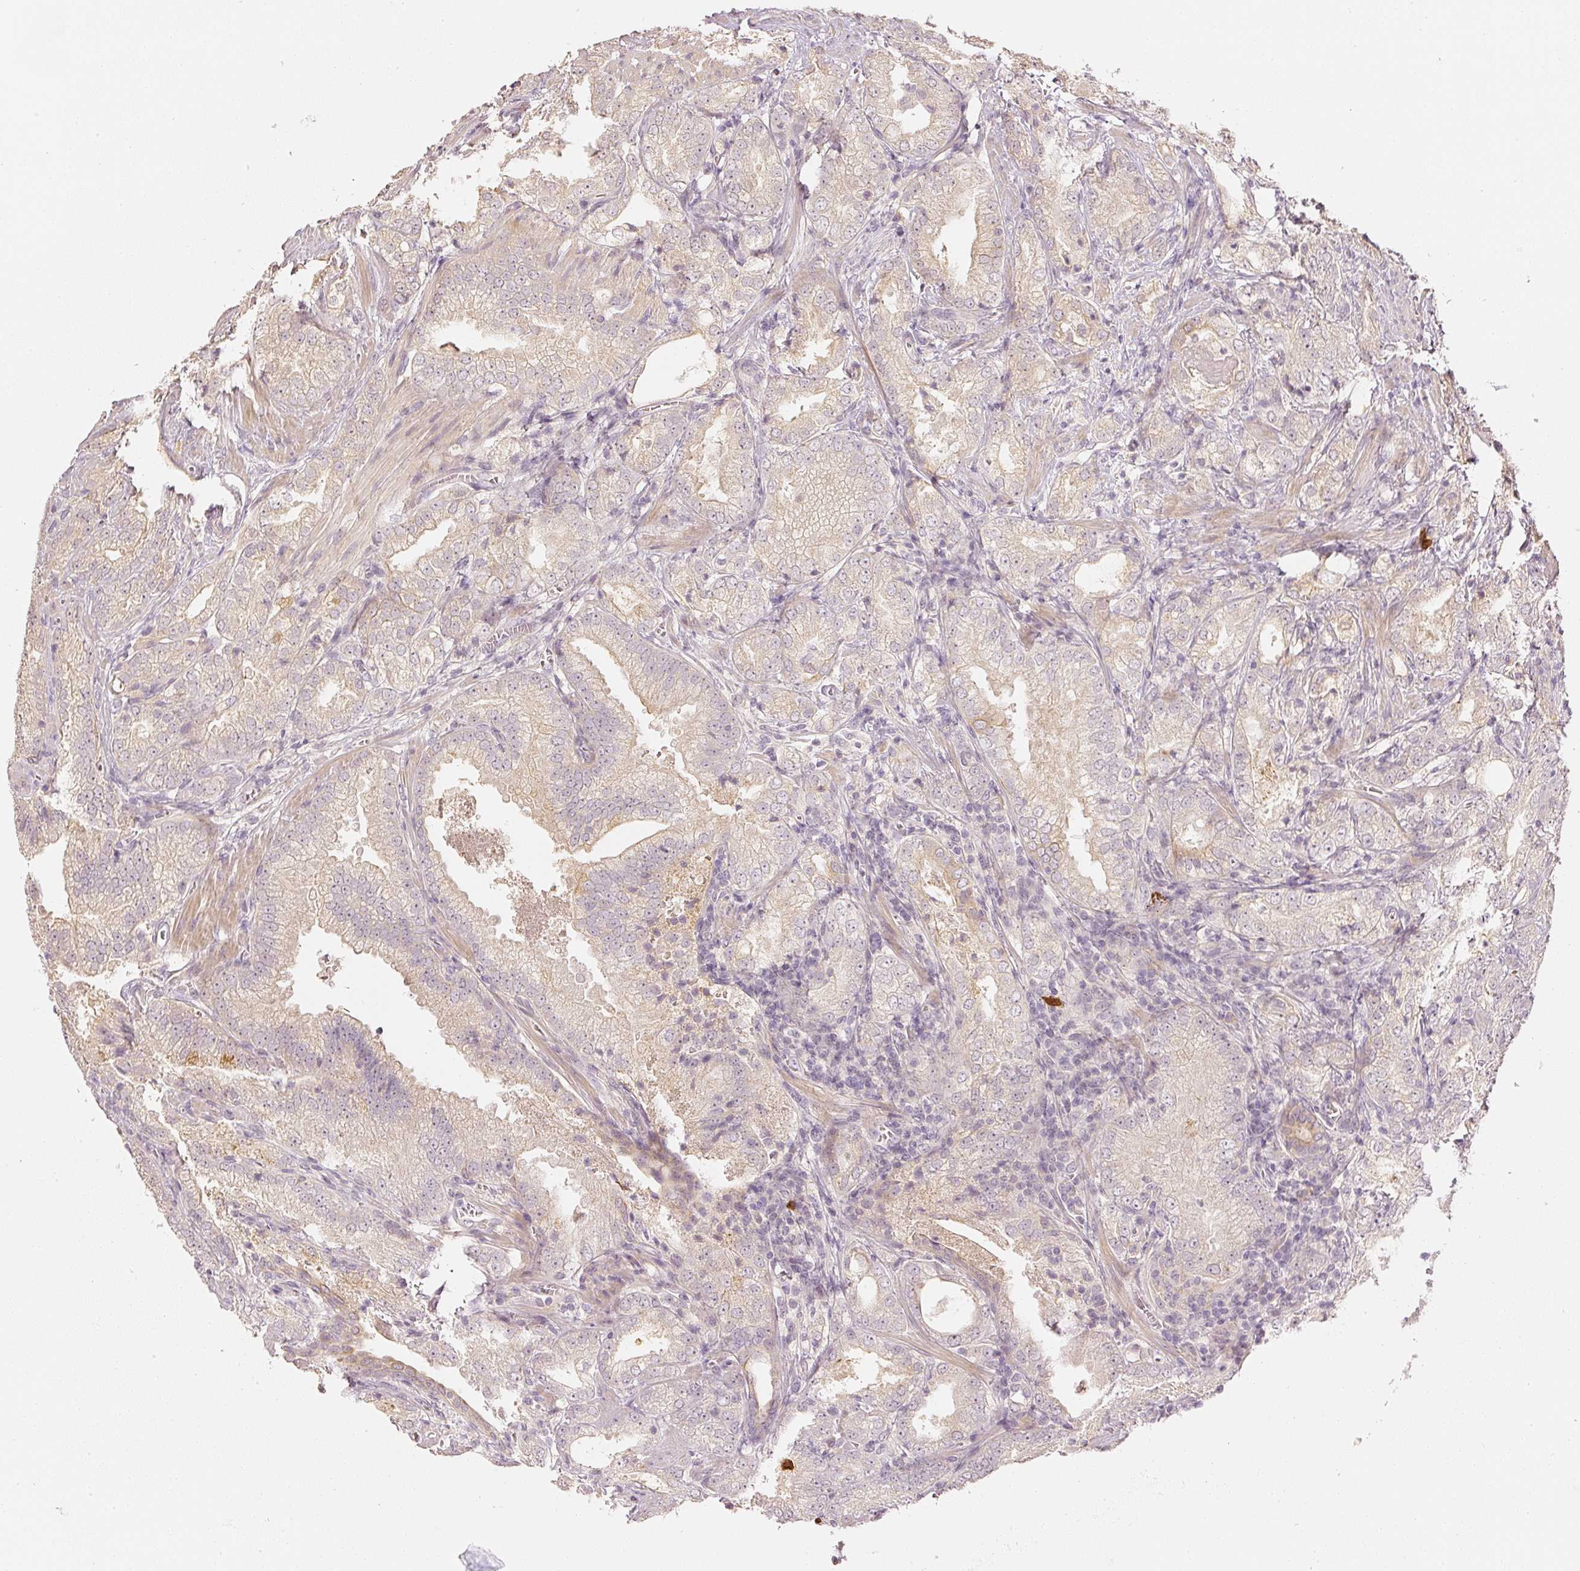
{"staining": {"intensity": "weak", "quantity": "25%-75%", "location": "cytoplasmic/membranous"}, "tissue": "prostate cancer", "cell_type": "Tumor cells", "image_type": "cancer", "snomed": [{"axis": "morphology", "description": "Adenocarcinoma, High grade"}, {"axis": "topography", "description": "Prostate"}], "caption": "This is an image of immunohistochemistry (IHC) staining of prostate cancer, which shows weak staining in the cytoplasmic/membranous of tumor cells.", "gene": "GZMA", "patient": {"sex": "male", "age": 63}}